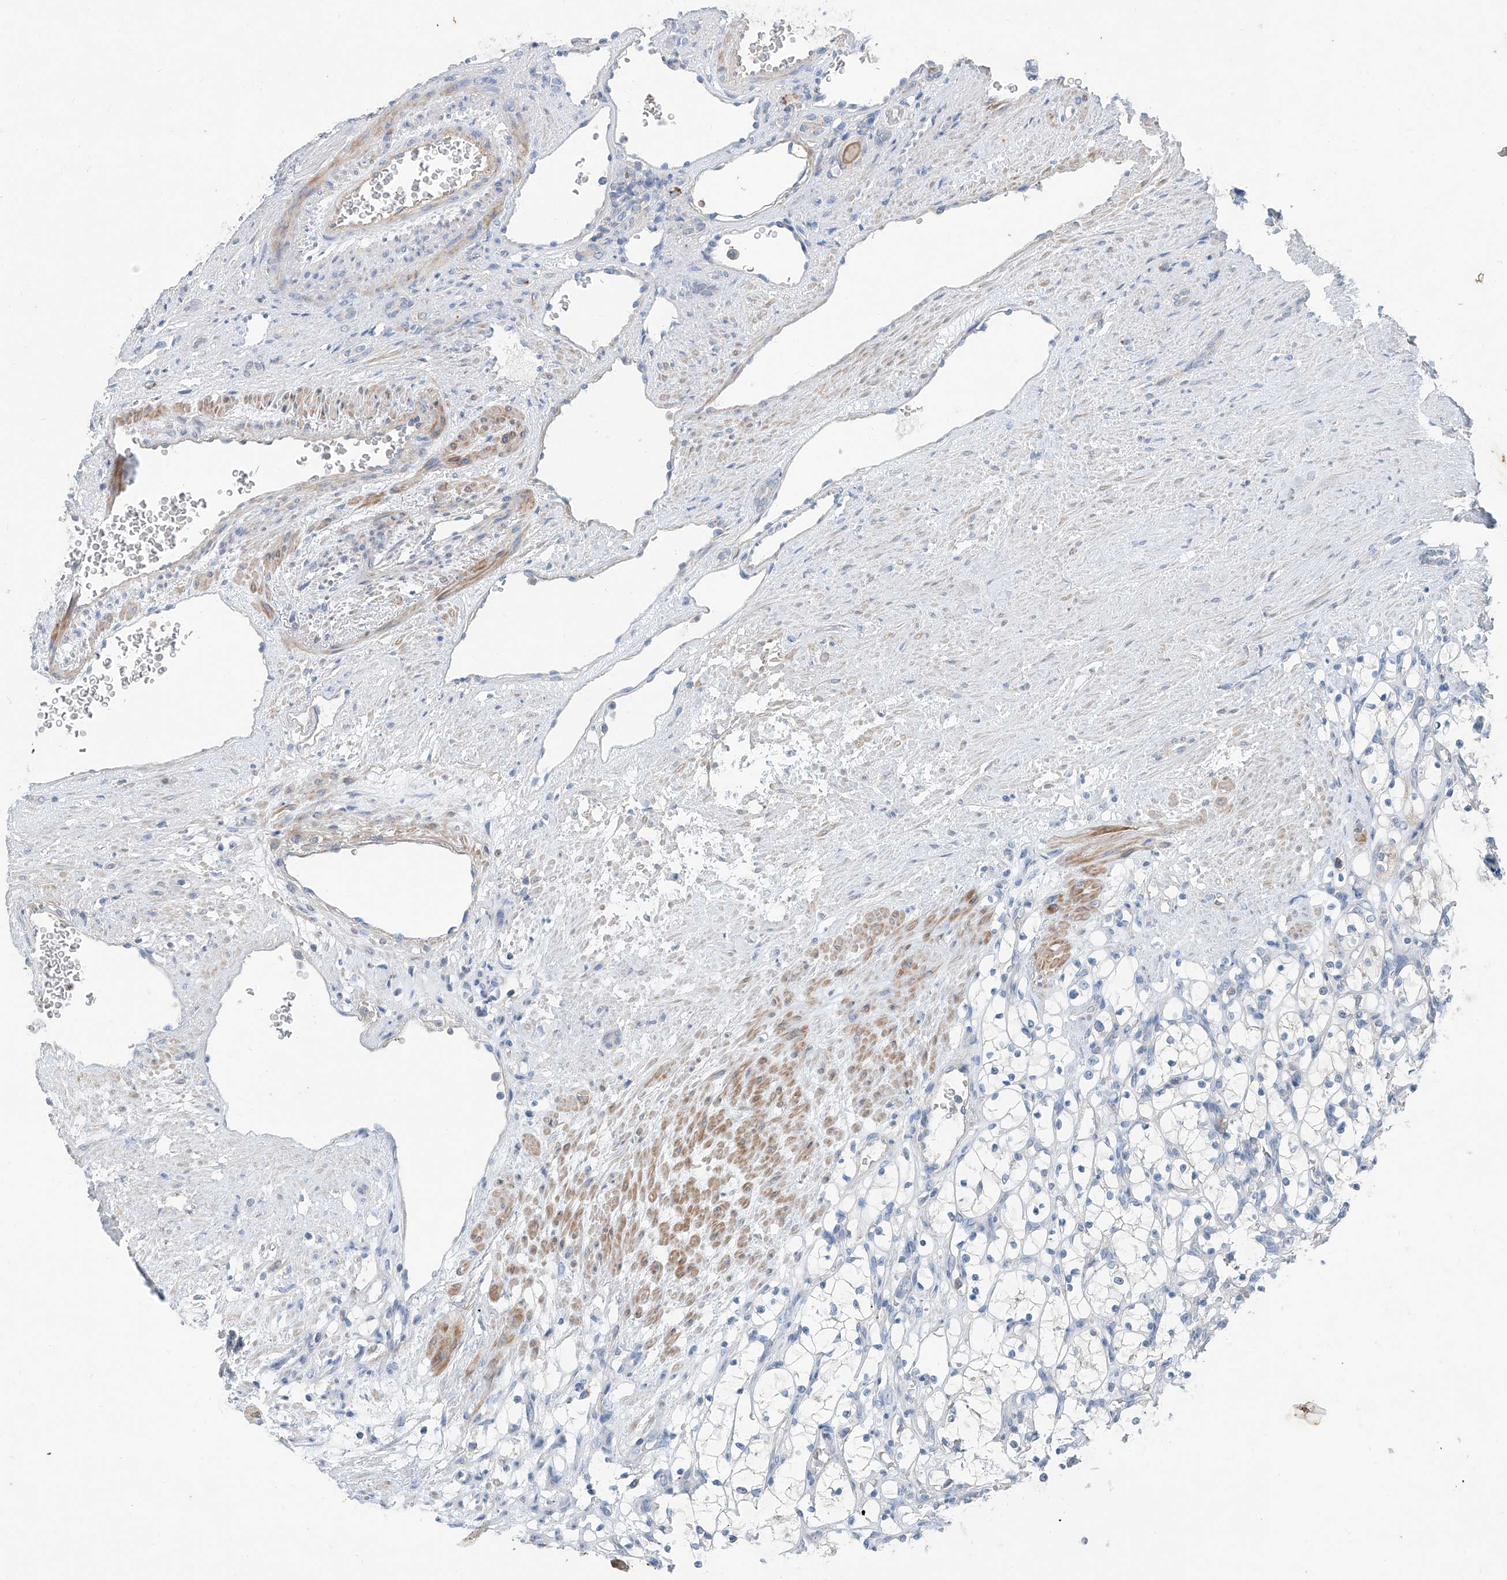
{"staining": {"intensity": "weak", "quantity": "<25%", "location": "cytoplasmic/membranous"}, "tissue": "renal cancer", "cell_type": "Tumor cells", "image_type": "cancer", "snomed": [{"axis": "morphology", "description": "Adenocarcinoma, NOS"}, {"axis": "topography", "description": "Kidney"}], "caption": "An image of adenocarcinoma (renal) stained for a protein displays no brown staining in tumor cells.", "gene": "ANKRD34A", "patient": {"sex": "female", "age": 69}}